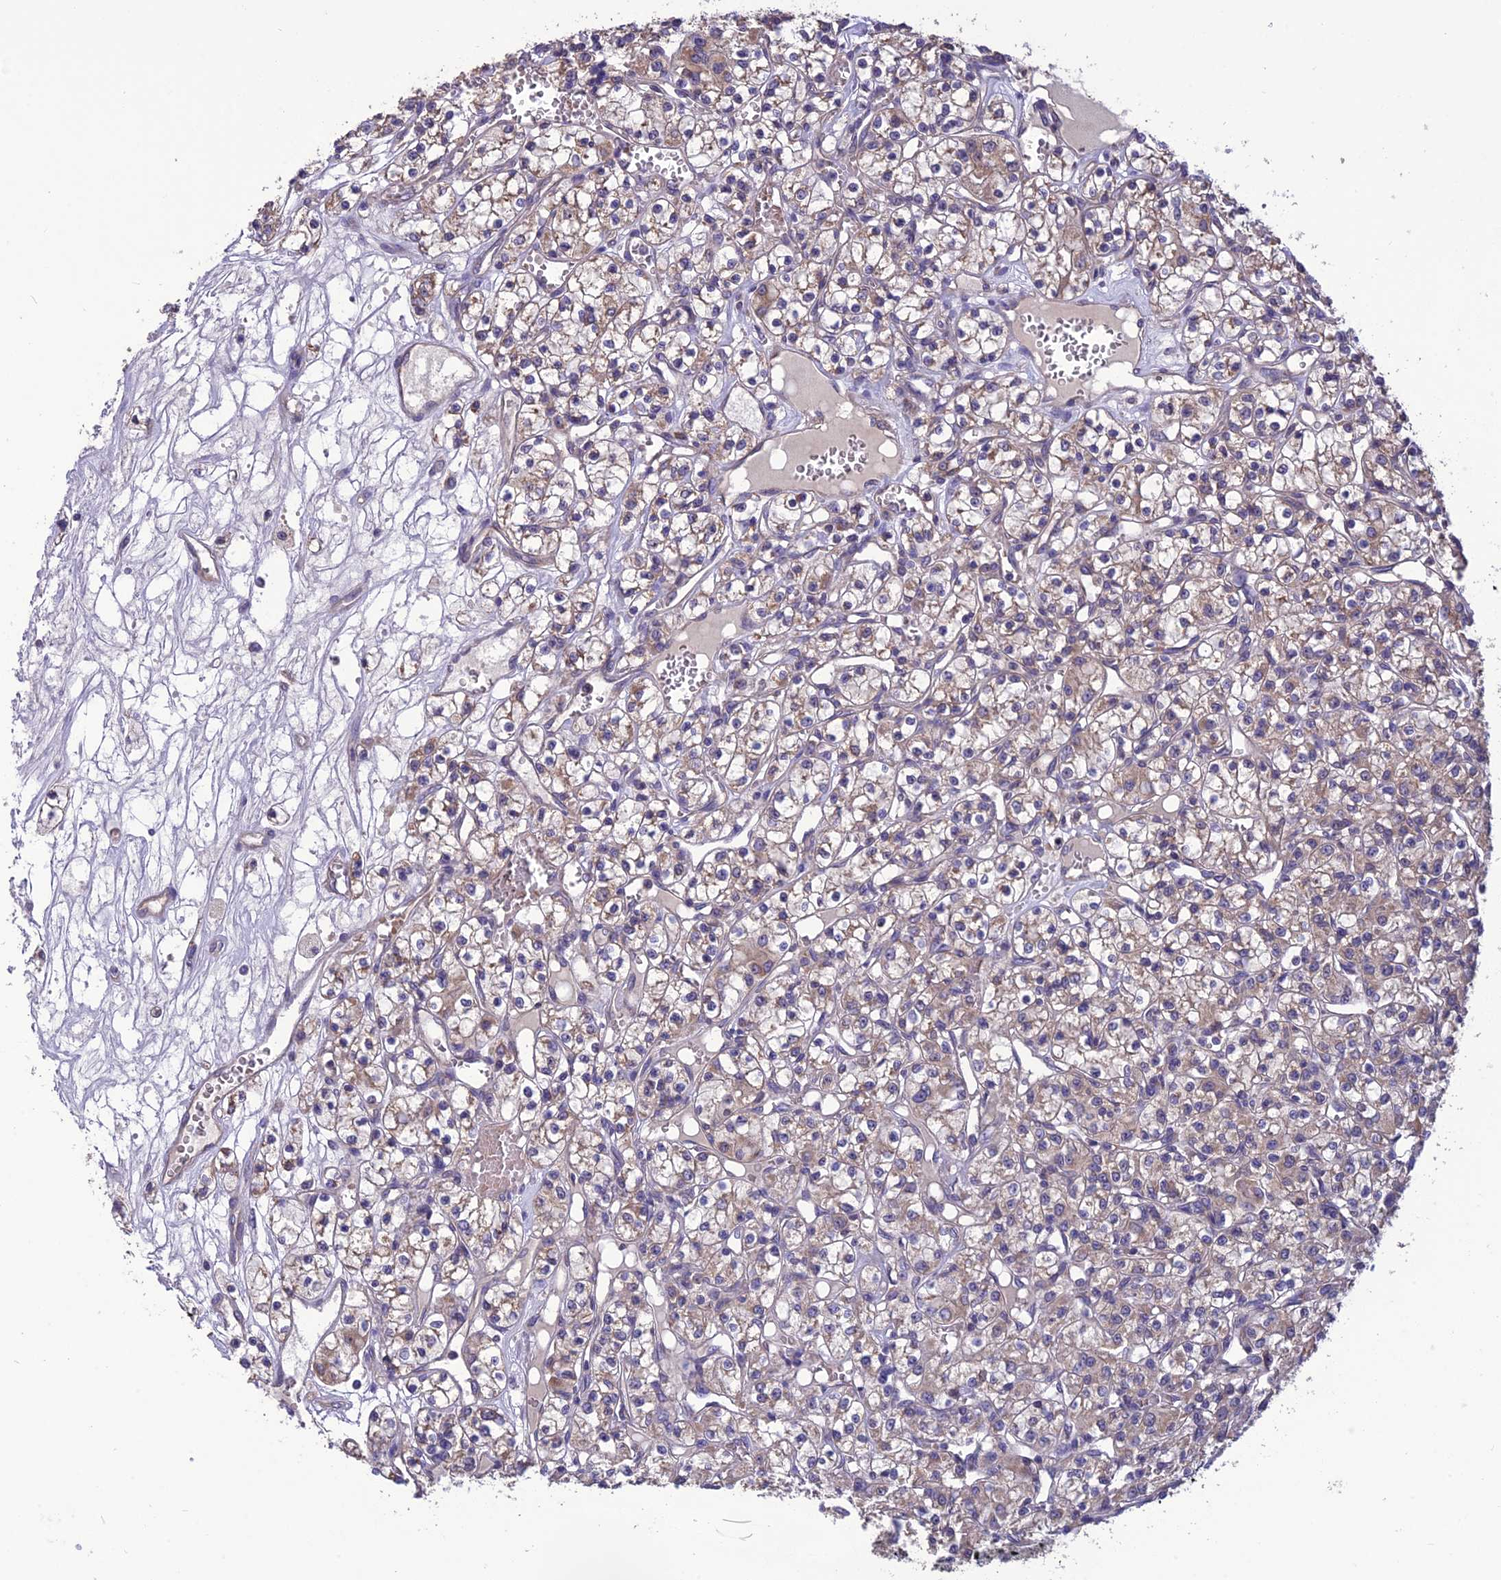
{"staining": {"intensity": "weak", "quantity": "25%-75%", "location": "cytoplasmic/membranous"}, "tissue": "renal cancer", "cell_type": "Tumor cells", "image_type": "cancer", "snomed": [{"axis": "morphology", "description": "Adenocarcinoma, NOS"}, {"axis": "topography", "description": "Kidney"}], "caption": "IHC histopathology image of renal cancer stained for a protein (brown), which exhibits low levels of weak cytoplasmic/membranous expression in about 25%-75% of tumor cells.", "gene": "PSMF1", "patient": {"sex": "female", "age": 59}}